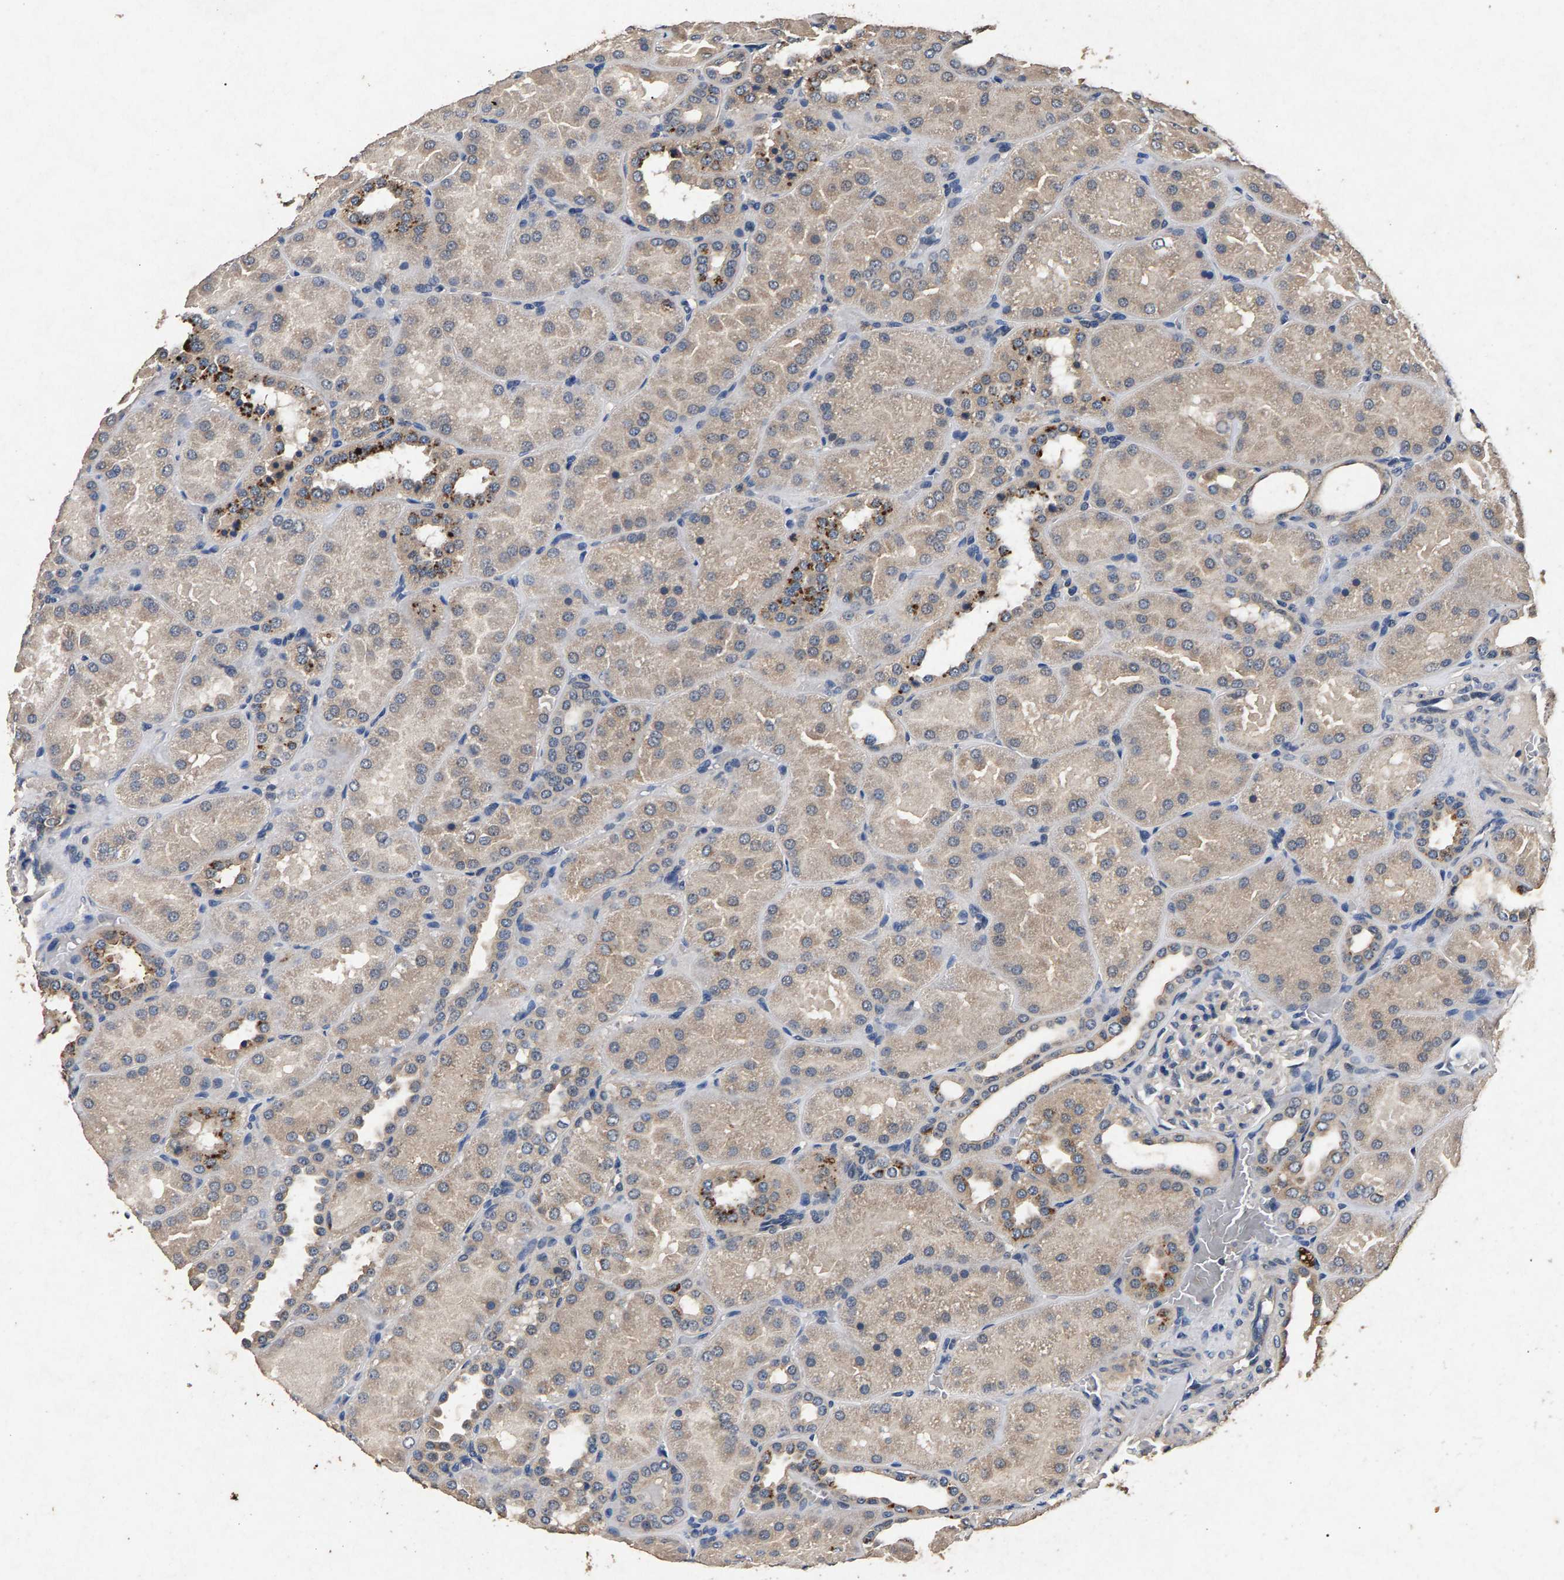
{"staining": {"intensity": "negative", "quantity": "none", "location": "none"}, "tissue": "kidney", "cell_type": "Cells in glomeruli", "image_type": "normal", "snomed": [{"axis": "morphology", "description": "Normal tissue, NOS"}, {"axis": "topography", "description": "Kidney"}], "caption": "This is an immunohistochemistry (IHC) photomicrograph of benign kidney. There is no staining in cells in glomeruli.", "gene": "PPP1CC", "patient": {"sex": "male", "age": 28}}